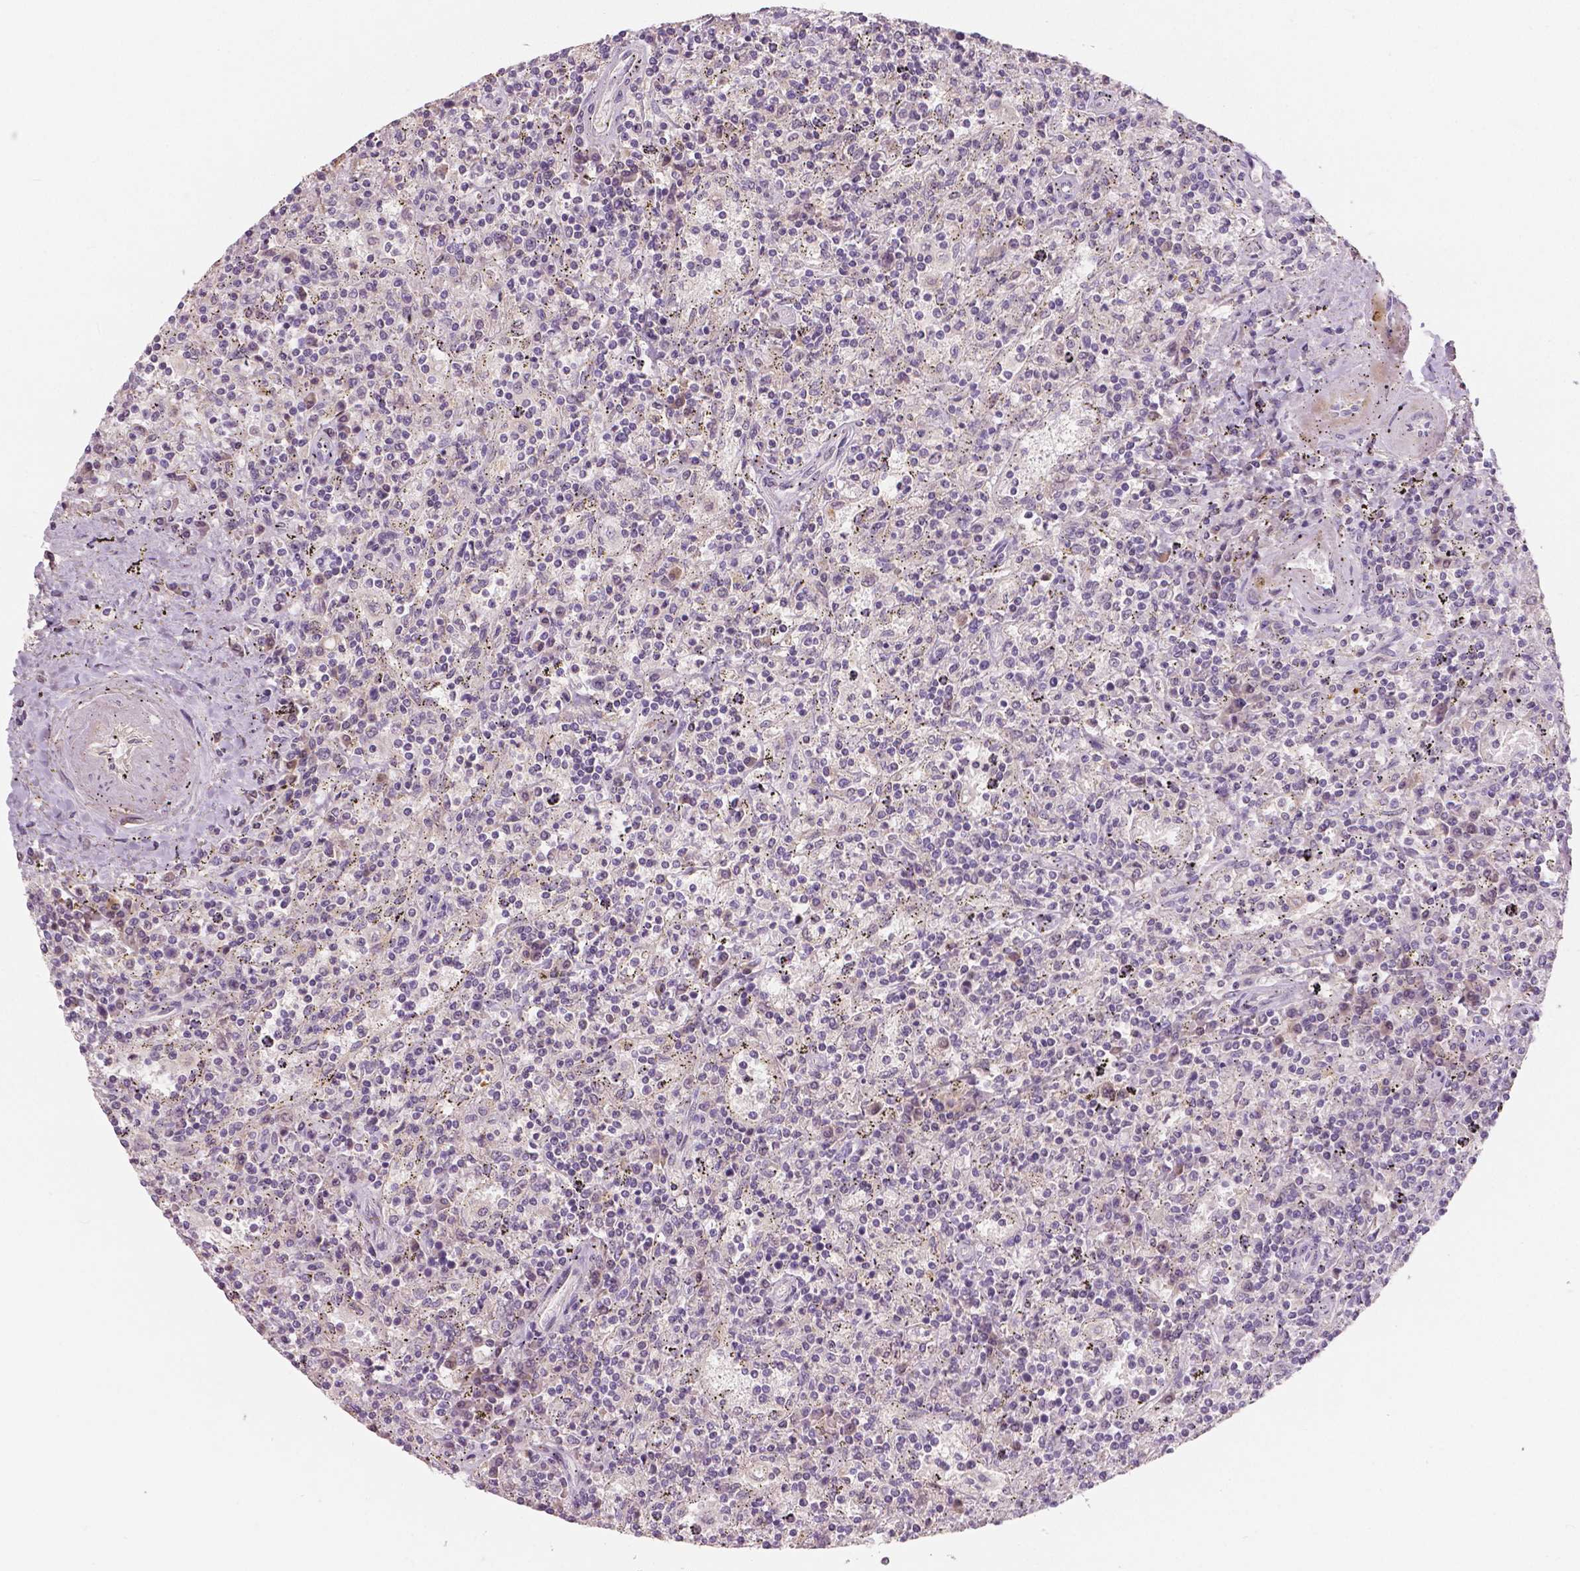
{"staining": {"intensity": "negative", "quantity": "none", "location": "none"}, "tissue": "lymphoma", "cell_type": "Tumor cells", "image_type": "cancer", "snomed": [{"axis": "morphology", "description": "Malignant lymphoma, non-Hodgkin's type, Low grade"}, {"axis": "topography", "description": "Spleen"}], "caption": "The histopathology image exhibits no significant expression in tumor cells of lymphoma. (Brightfield microscopy of DAB (3,3'-diaminobenzidine) immunohistochemistry (IHC) at high magnification).", "gene": "APOA4", "patient": {"sex": "male", "age": 62}}